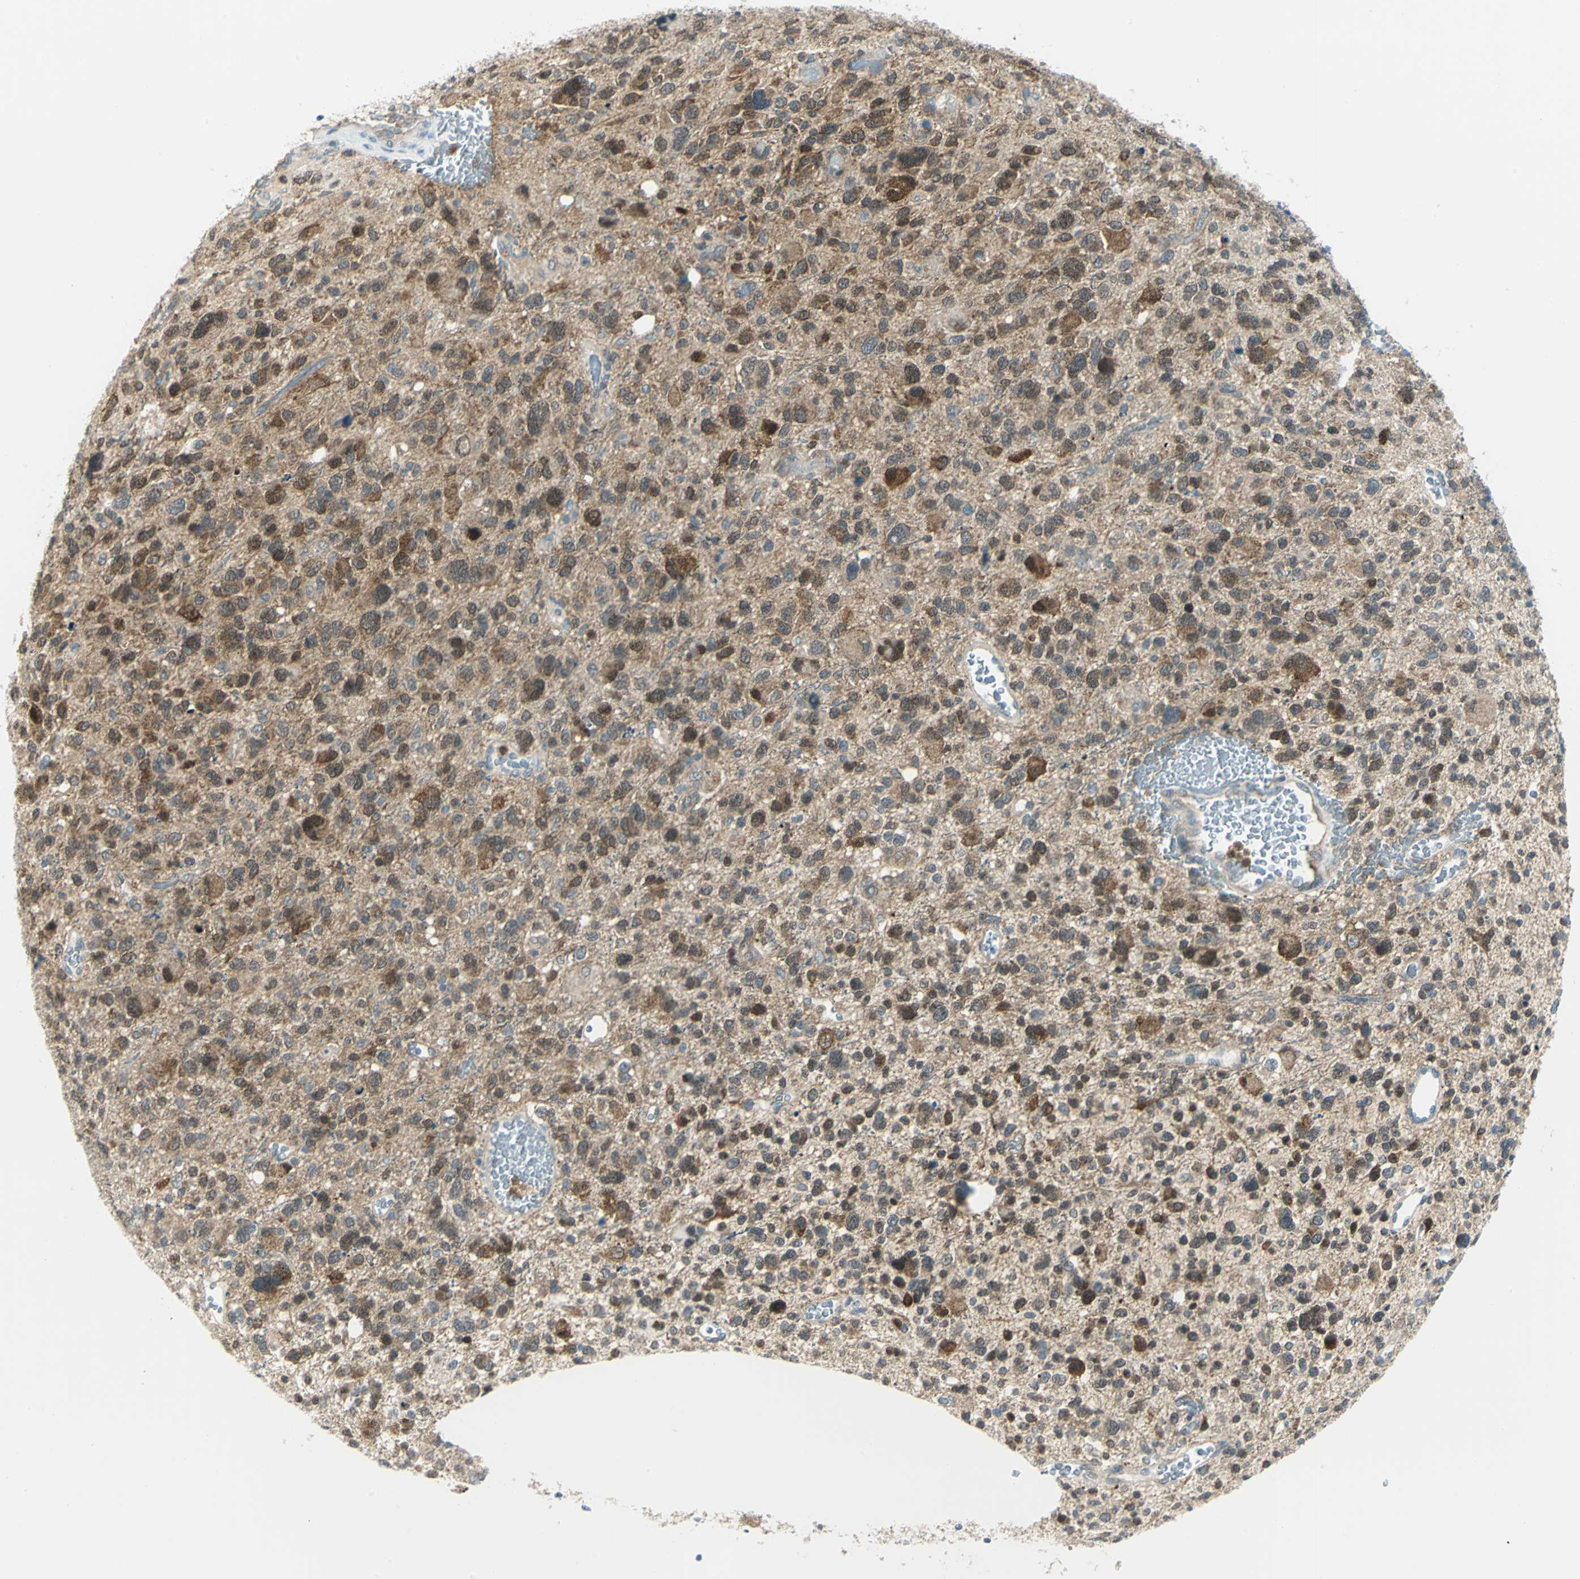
{"staining": {"intensity": "strong", "quantity": "<25%", "location": "cytoplasmic/membranous,nuclear"}, "tissue": "glioma", "cell_type": "Tumor cells", "image_type": "cancer", "snomed": [{"axis": "morphology", "description": "Glioma, malignant, High grade"}, {"axis": "topography", "description": "Brain"}], "caption": "Strong cytoplasmic/membranous and nuclear staining for a protein is present in about <25% of tumor cells of malignant glioma (high-grade) using immunohistochemistry (IHC).", "gene": "ALDOA", "patient": {"sex": "male", "age": 48}}